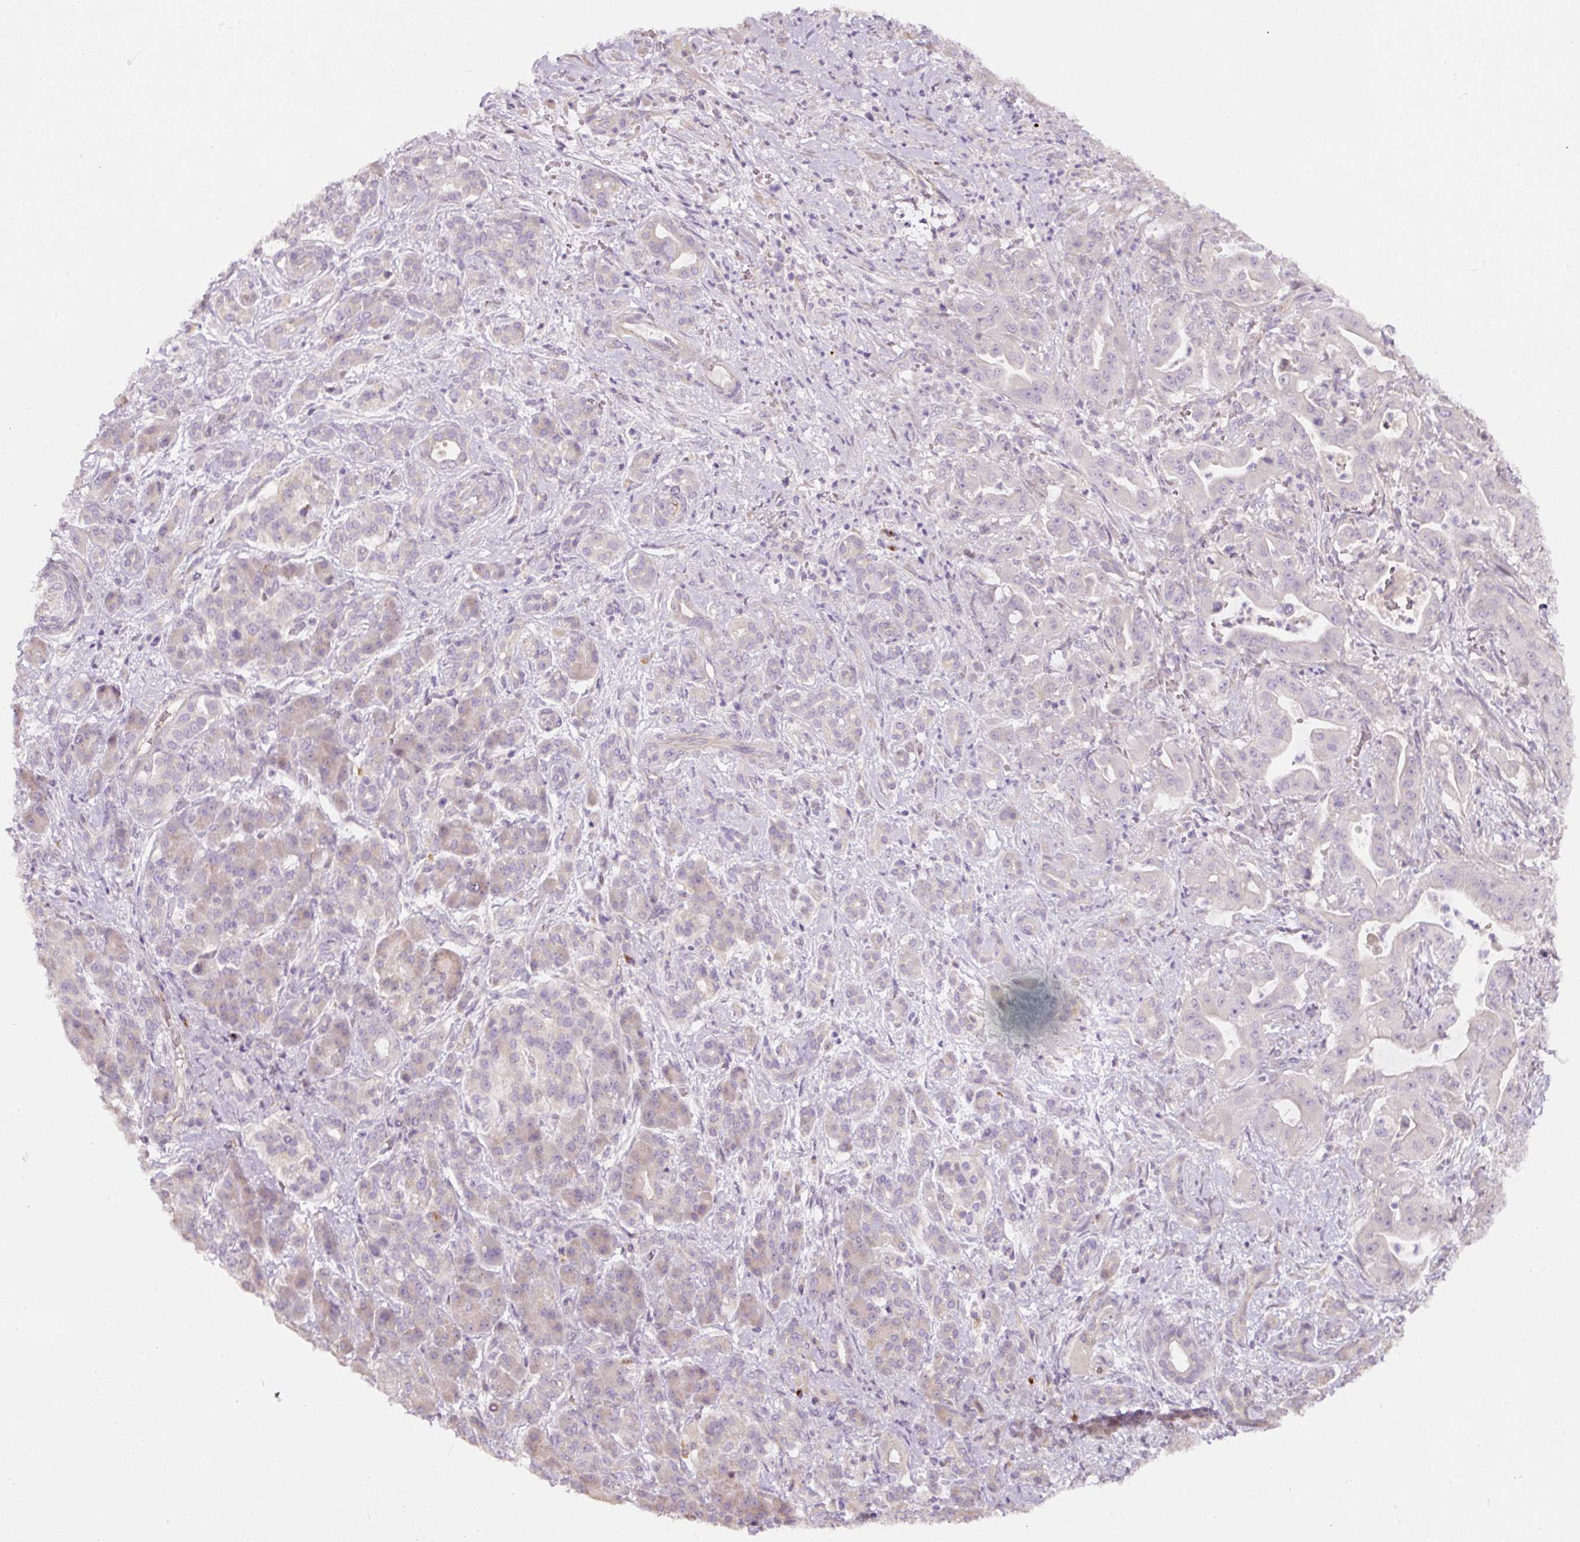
{"staining": {"intensity": "negative", "quantity": "none", "location": "none"}, "tissue": "pancreatic cancer", "cell_type": "Tumor cells", "image_type": "cancer", "snomed": [{"axis": "morphology", "description": "Adenocarcinoma, NOS"}, {"axis": "topography", "description": "Pancreas"}], "caption": "The micrograph reveals no significant positivity in tumor cells of pancreatic cancer.", "gene": "NBPF11", "patient": {"sex": "male", "age": 57}}